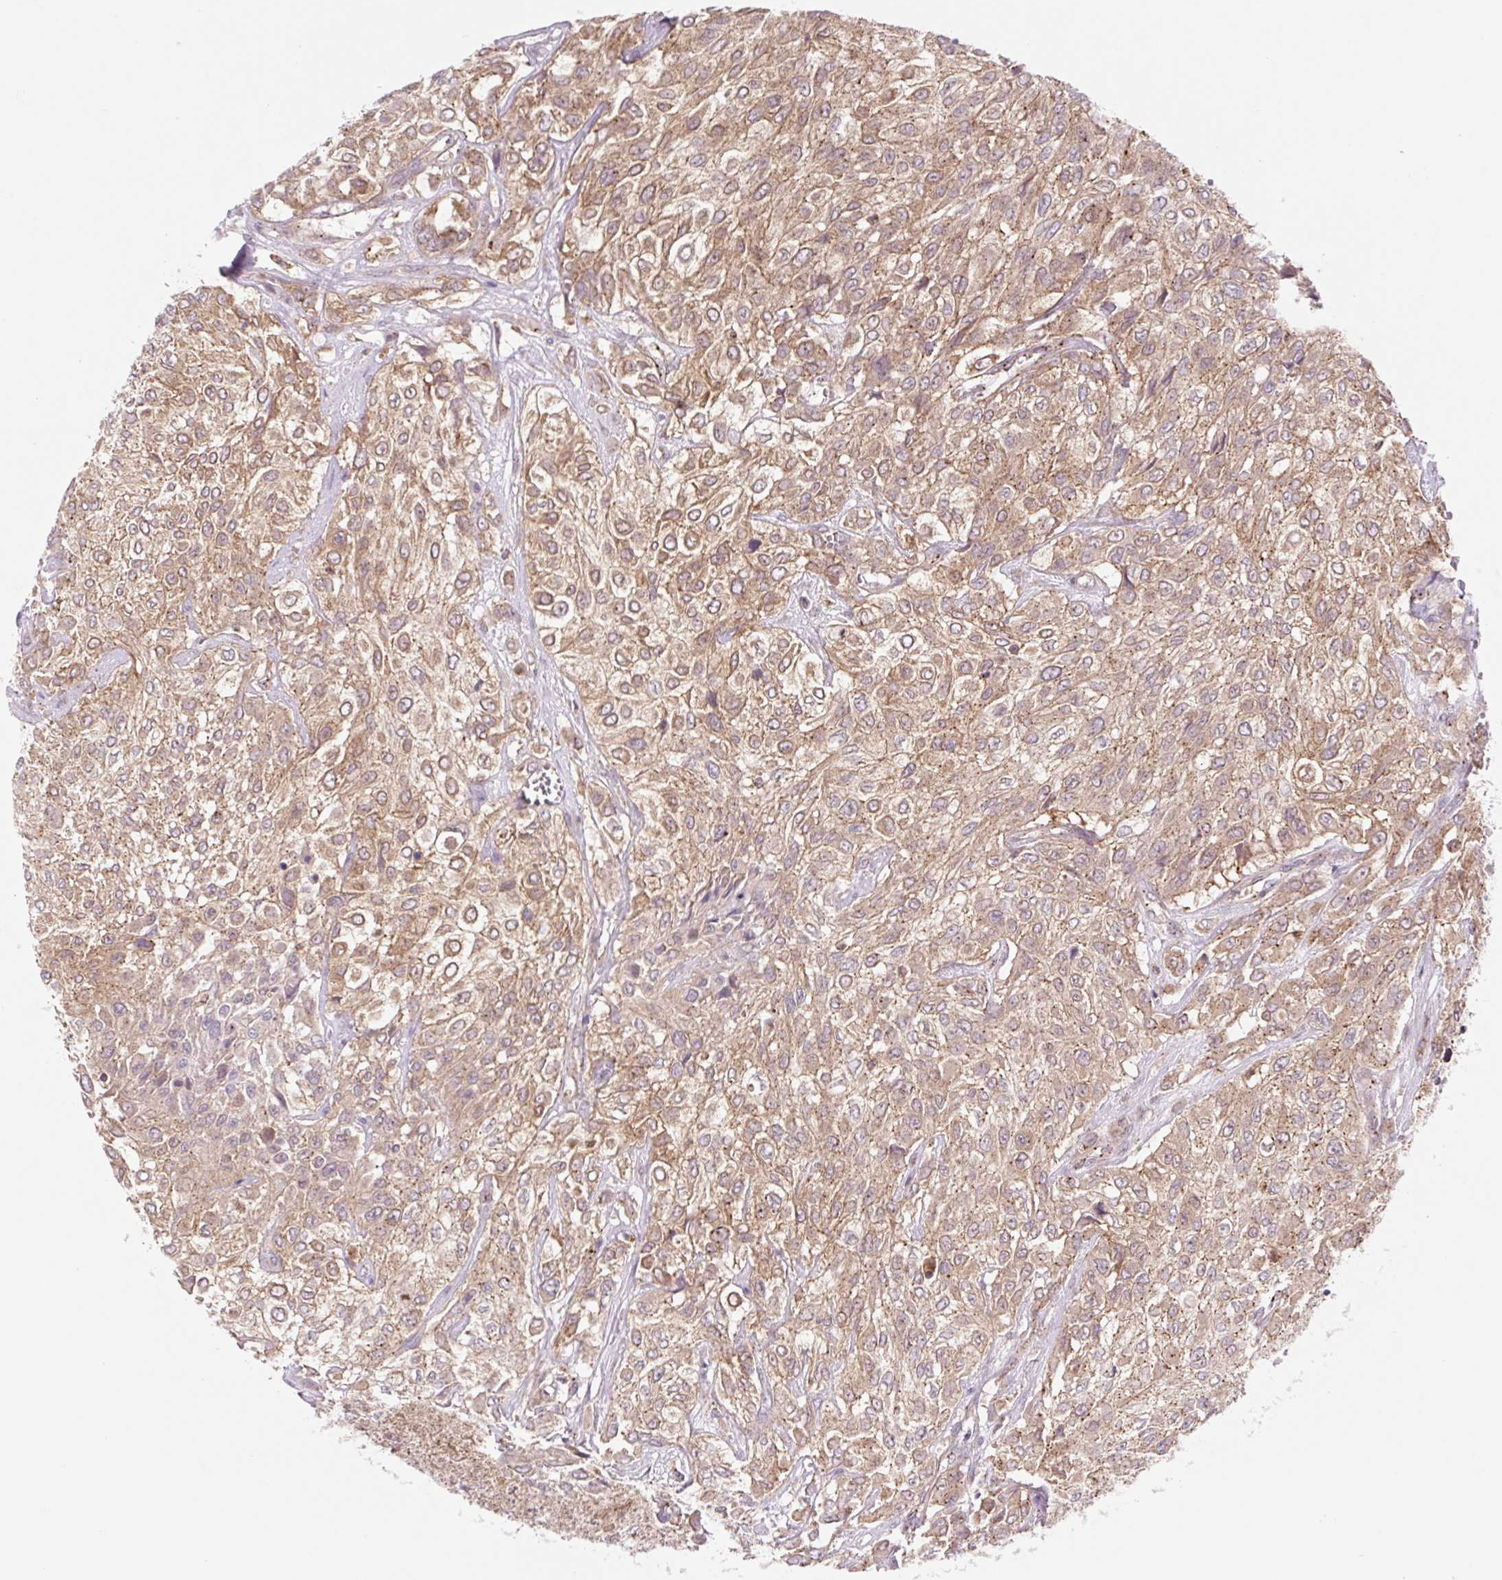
{"staining": {"intensity": "moderate", "quantity": ">75%", "location": "cytoplasmic/membranous"}, "tissue": "urothelial cancer", "cell_type": "Tumor cells", "image_type": "cancer", "snomed": [{"axis": "morphology", "description": "Urothelial carcinoma, High grade"}, {"axis": "topography", "description": "Urinary bladder"}], "caption": "Immunohistochemical staining of human urothelial carcinoma (high-grade) exhibits medium levels of moderate cytoplasmic/membranous protein expression in about >75% of tumor cells. (Brightfield microscopy of DAB IHC at high magnification).", "gene": "VPS4A", "patient": {"sex": "male", "age": 57}}